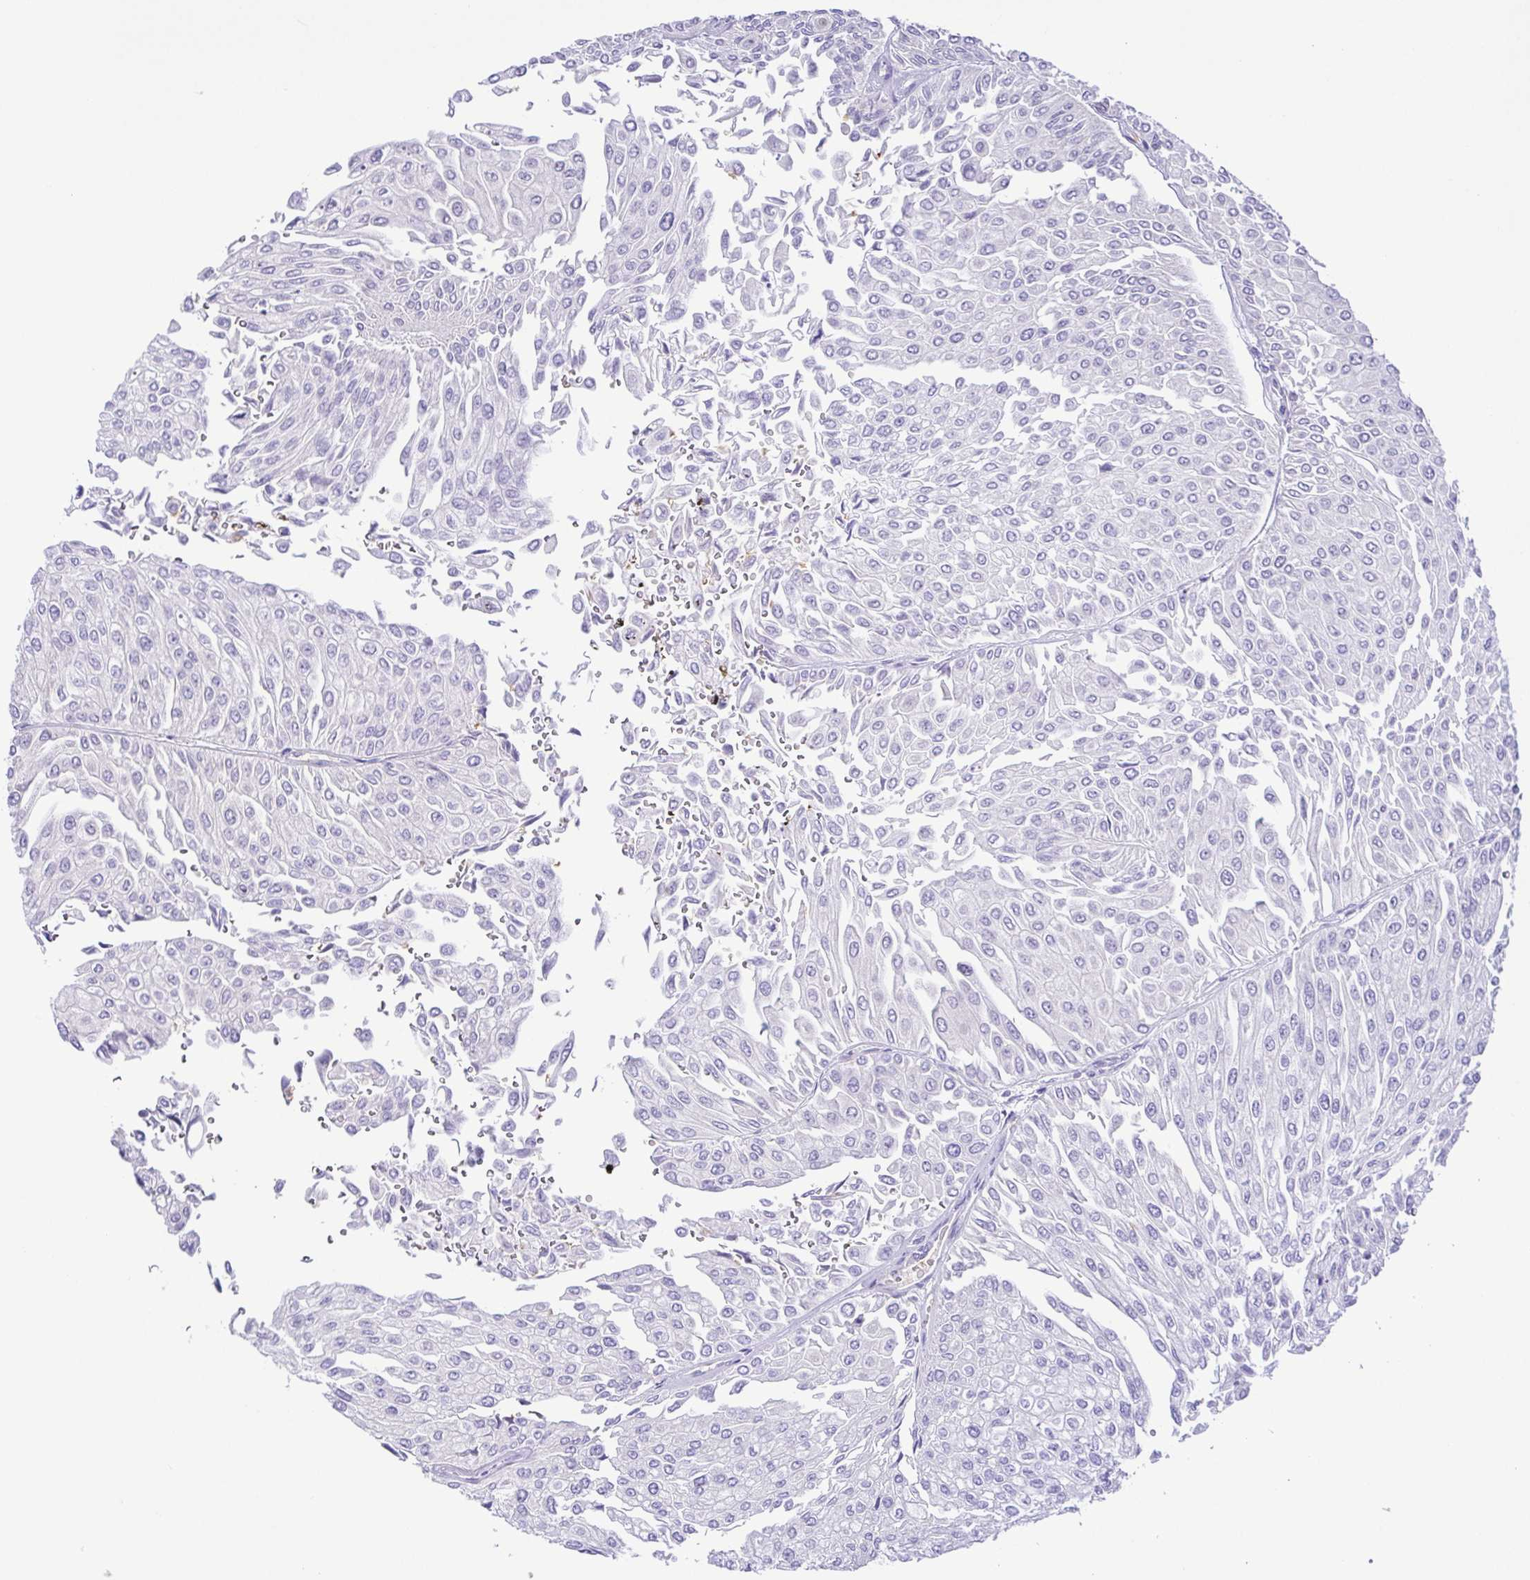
{"staining": {"intensity": "negative", "quantity": "none", "location": "none"}, "tissue": "urothelial cancer", "cell_type": "Tumor cells", "image_type": "cancer", "snomed": [{"axis": "morphology", "description": "Urothelial carcinoma, NOS"}, {"axis": "topography", "description": "Urinary bladder"}], "caption": "High power microscopy photomicrograph of an immunohistochemistry (IHC) histopathology image of urothelial cancer, revealing no significant staining in tumor cells.", "gene": "EPB42", "patient": {"sex": "male", "age": 67}}